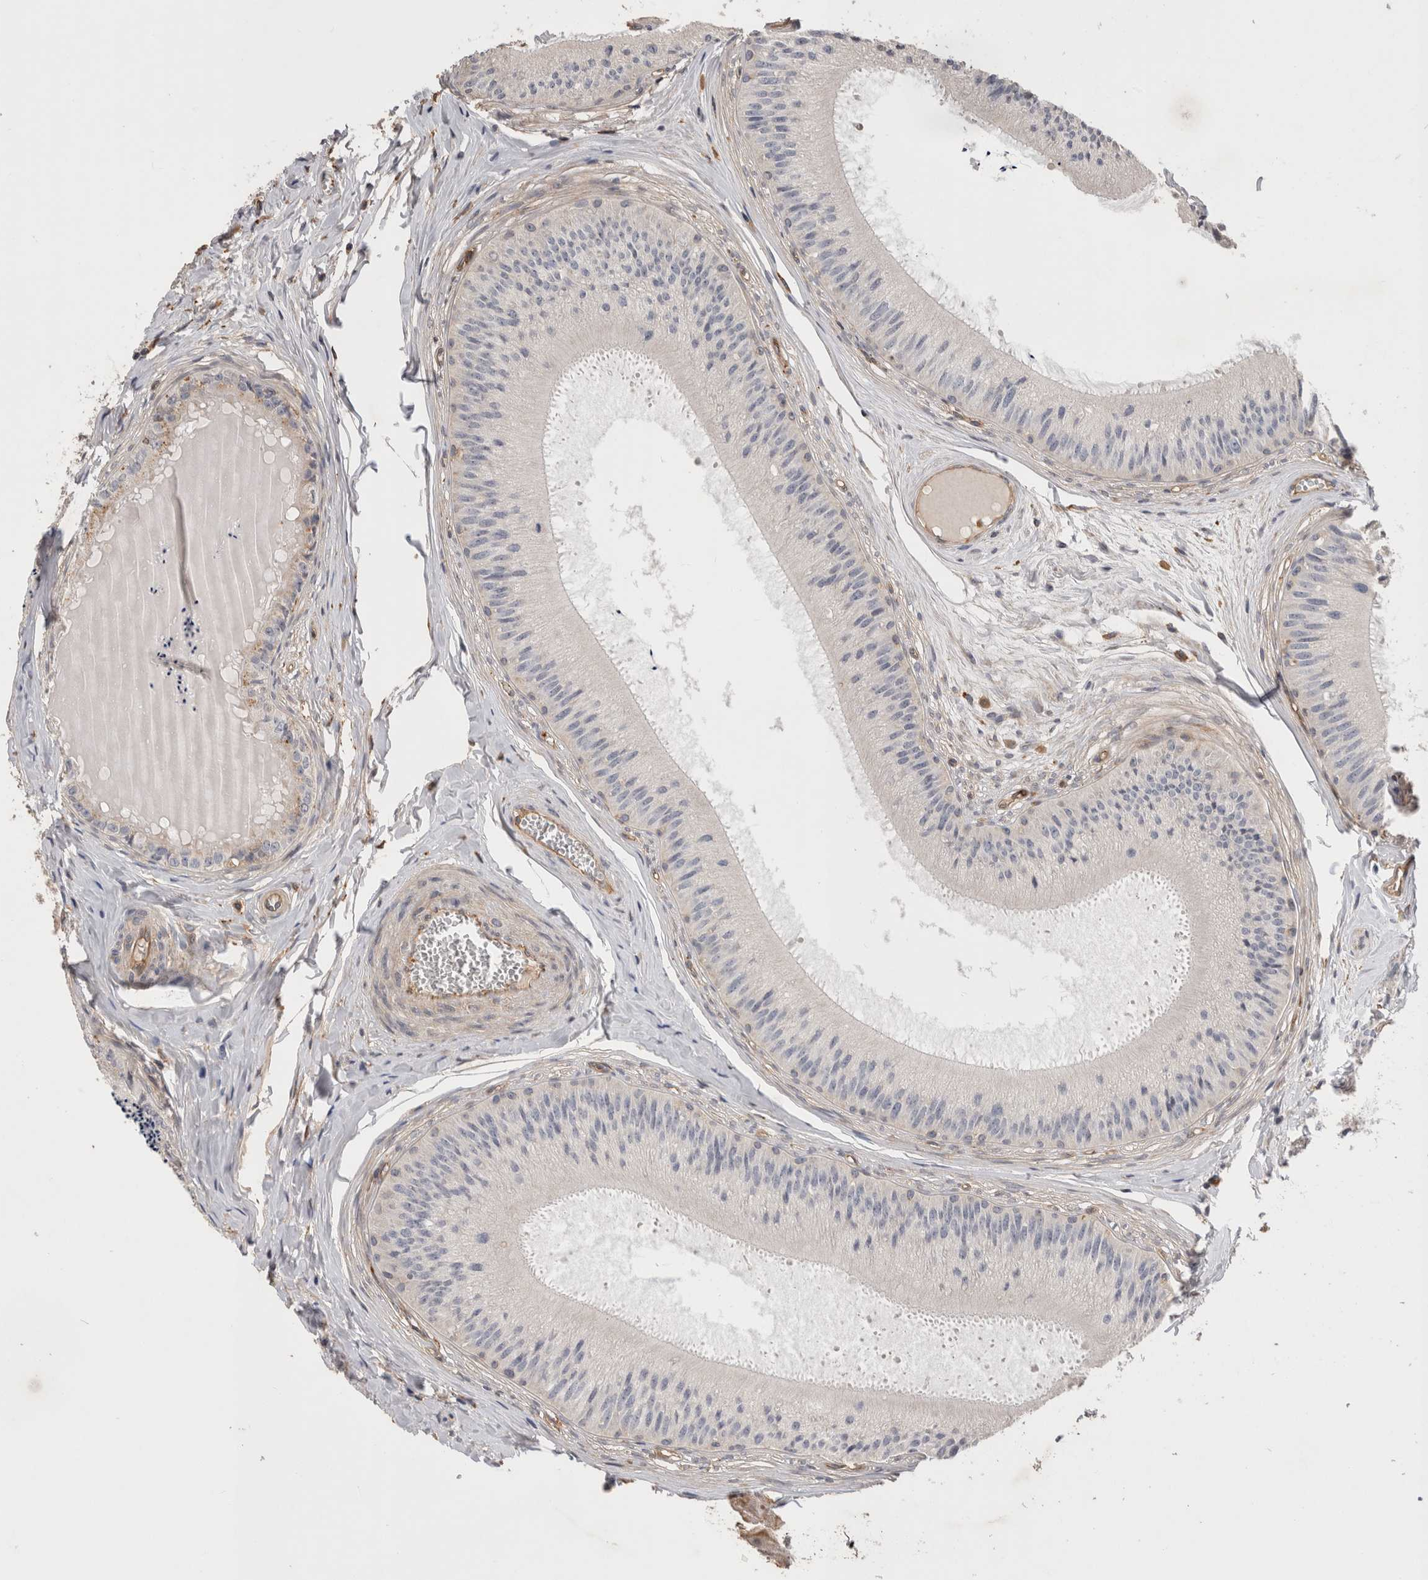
{"staining": {"intensity": "weak", "quantity": "<25%", "location": "cytoplasmic/membranous"}, "tissue": "epididymis", "cell_type": "Glandular cells", "image_type": "normal", "snomed": [{"axis": "morphology", "description": "Normal tissue, NOS"}, {"axis": "topography", "description": "Epididymis"}], "caption": "Glandular cells show no significant protein positivity in normal epididymis. Brightfield microscopy of immunohistochemistry (IHC) stained with DAB (brown) and hematoxylin (blue), captured at high magnification.", "gene": "BNIP2", "patient": {"sex": "male", "age": 31}}